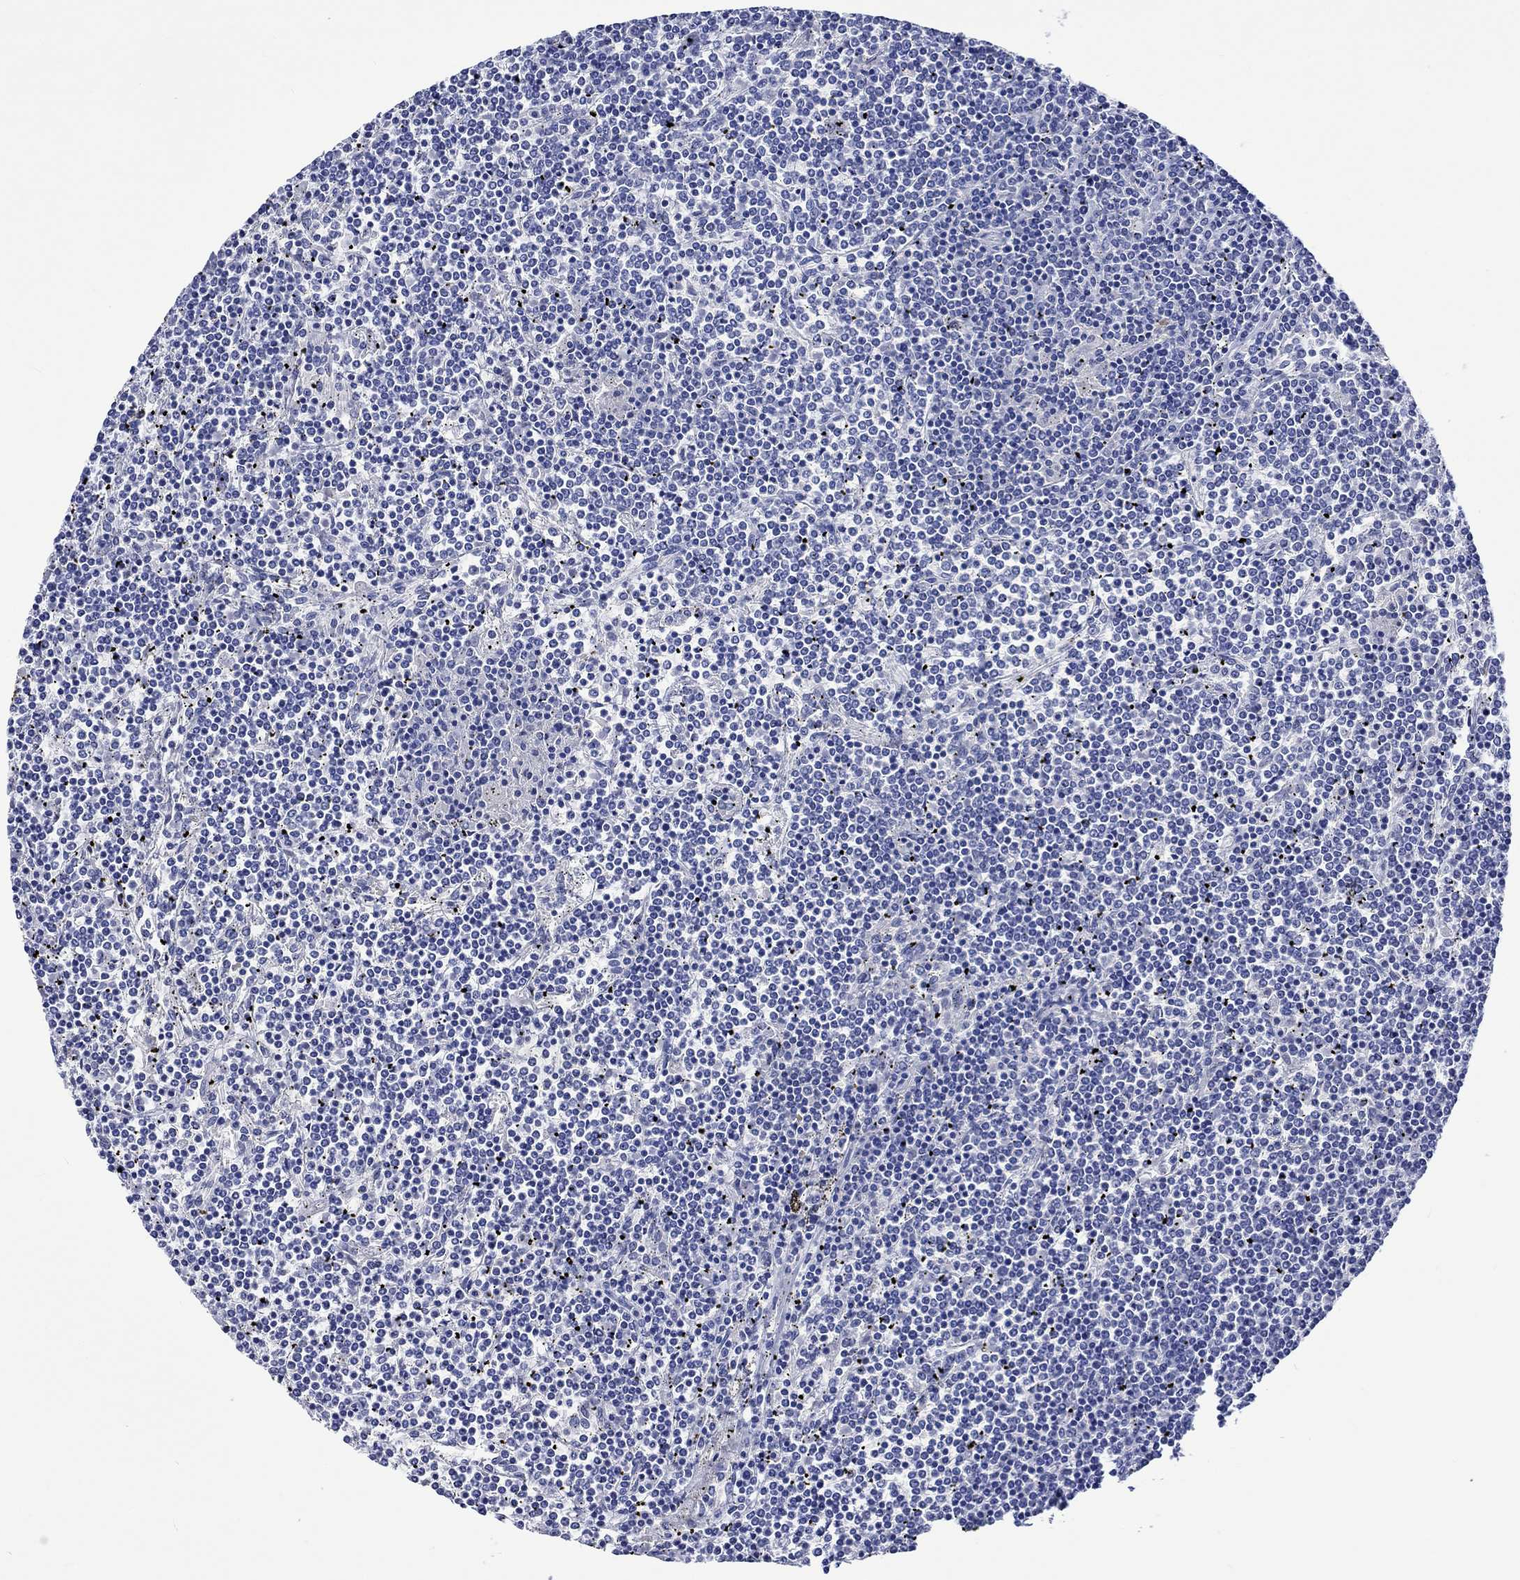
{"staining": {"intensity": "negative", "quantity": "none", "location": "none"}, "tissue": "lymphoma", "cell_type": "Tumor cells", "image_type": "cancer", "snomed": [{"axis": "morphology", "description": "Malignant lymphoma, non-Hodgkin's type, Low grade"}, {"axis": "topography", "description": "Spleen"}], "caption": "Tumor cells show no significant protein staining in lymphoma.", "gene": "KLHL35", "patient": {"sex": "female", "age": 19}}